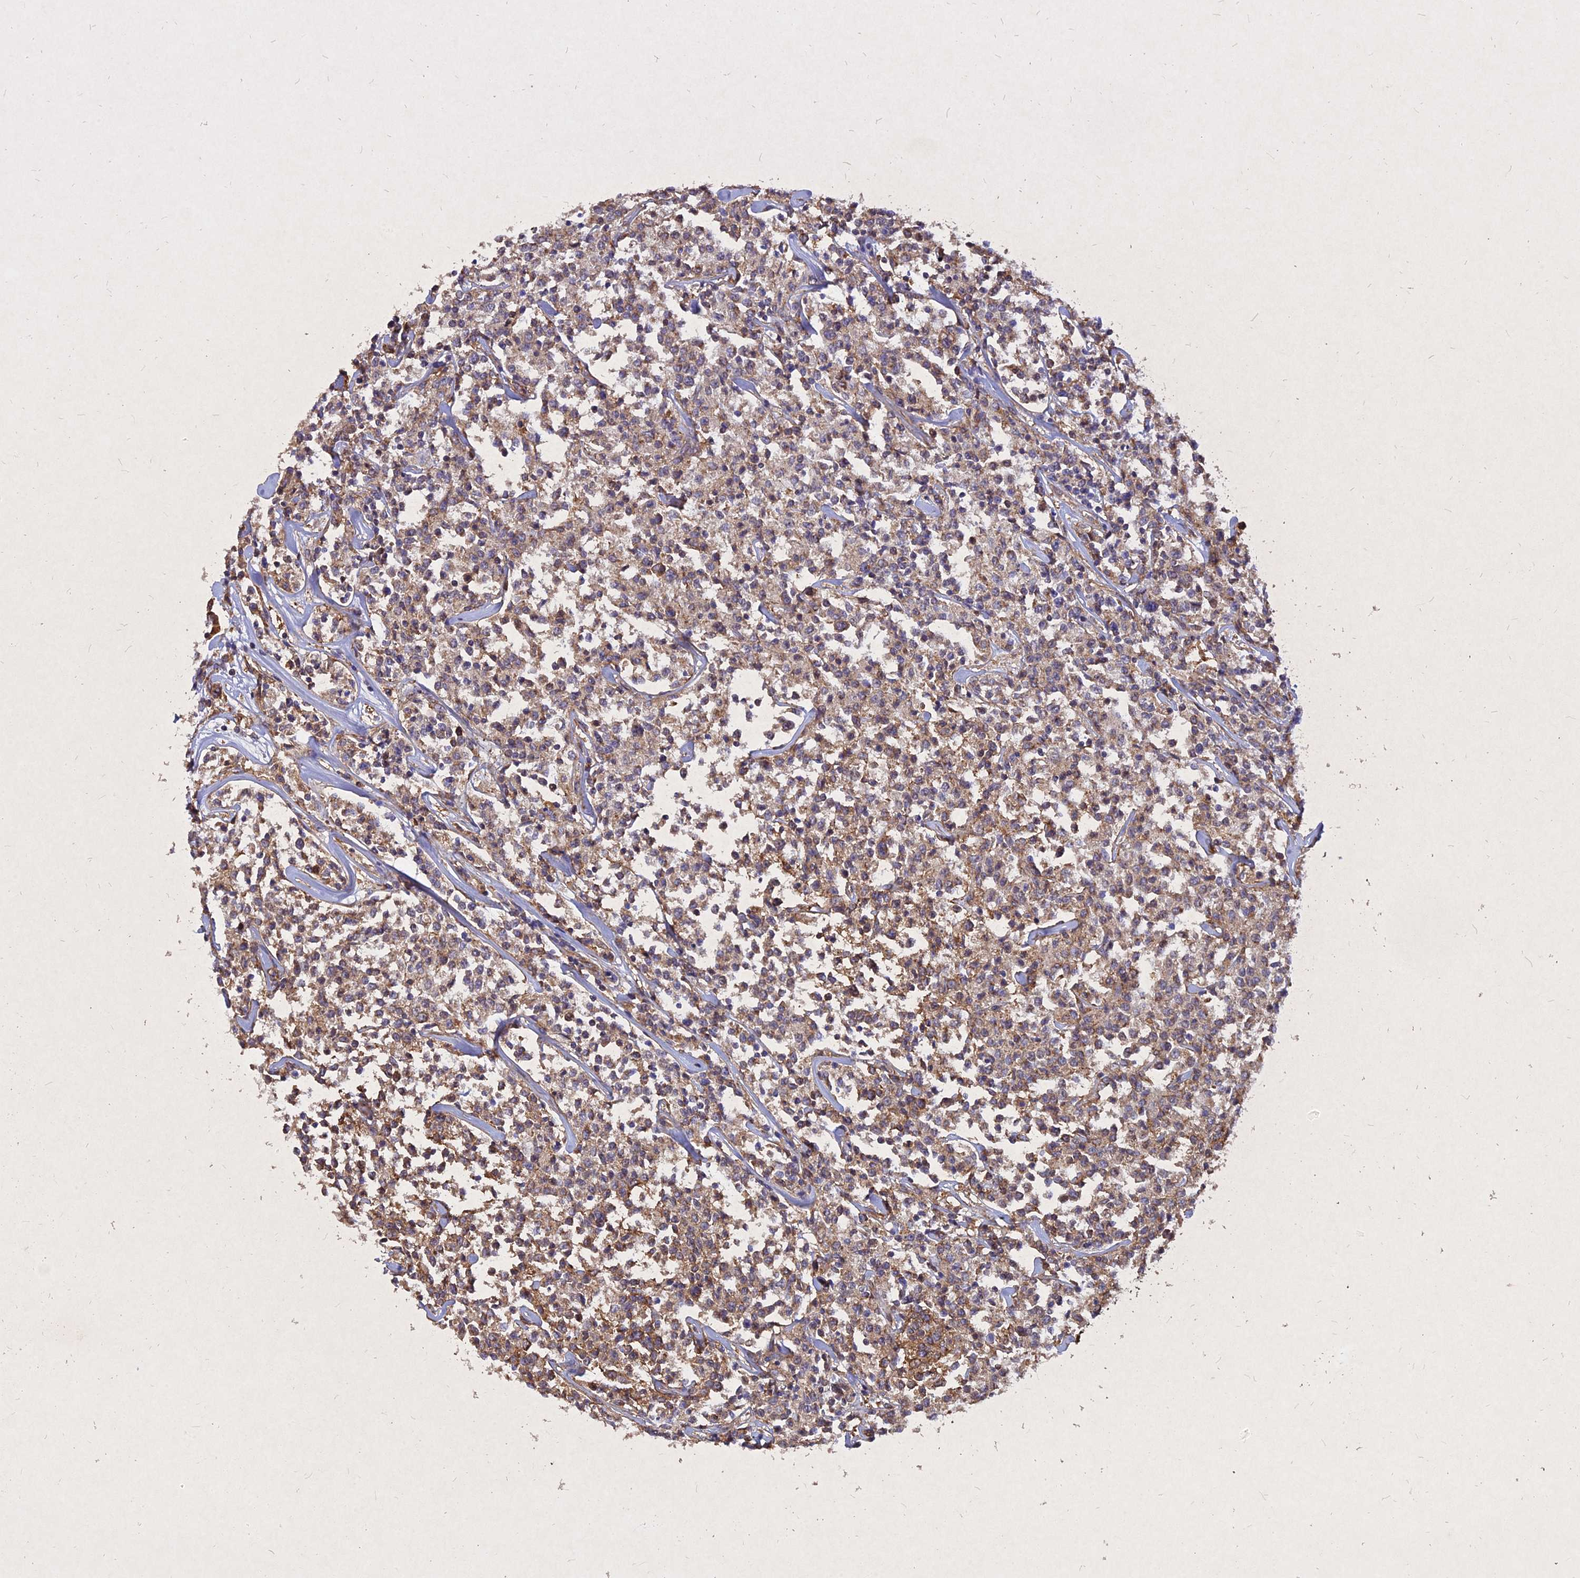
{"staining": {"intensity": "moderate", "quantity": ">75%", "location": "cytoplasmic/membranous"}, "tissue": "lymphoma", "cell_type": "Tumor cells", "image_type": "cancer", "snomed": [{"axis": "morphology", "description": "Malignant lymphoma, non-Hodgkin's type, Low grade"}, {"axis": "topography", "description": "Small intestine"}], "caption": "Low-grade malignant lymphoma, non-Hodgkin's type stained with a protein marker shows moderate staining in tumor cells.", "gene": "SKA1", "patient": {"sex": "female", "age": 59}}